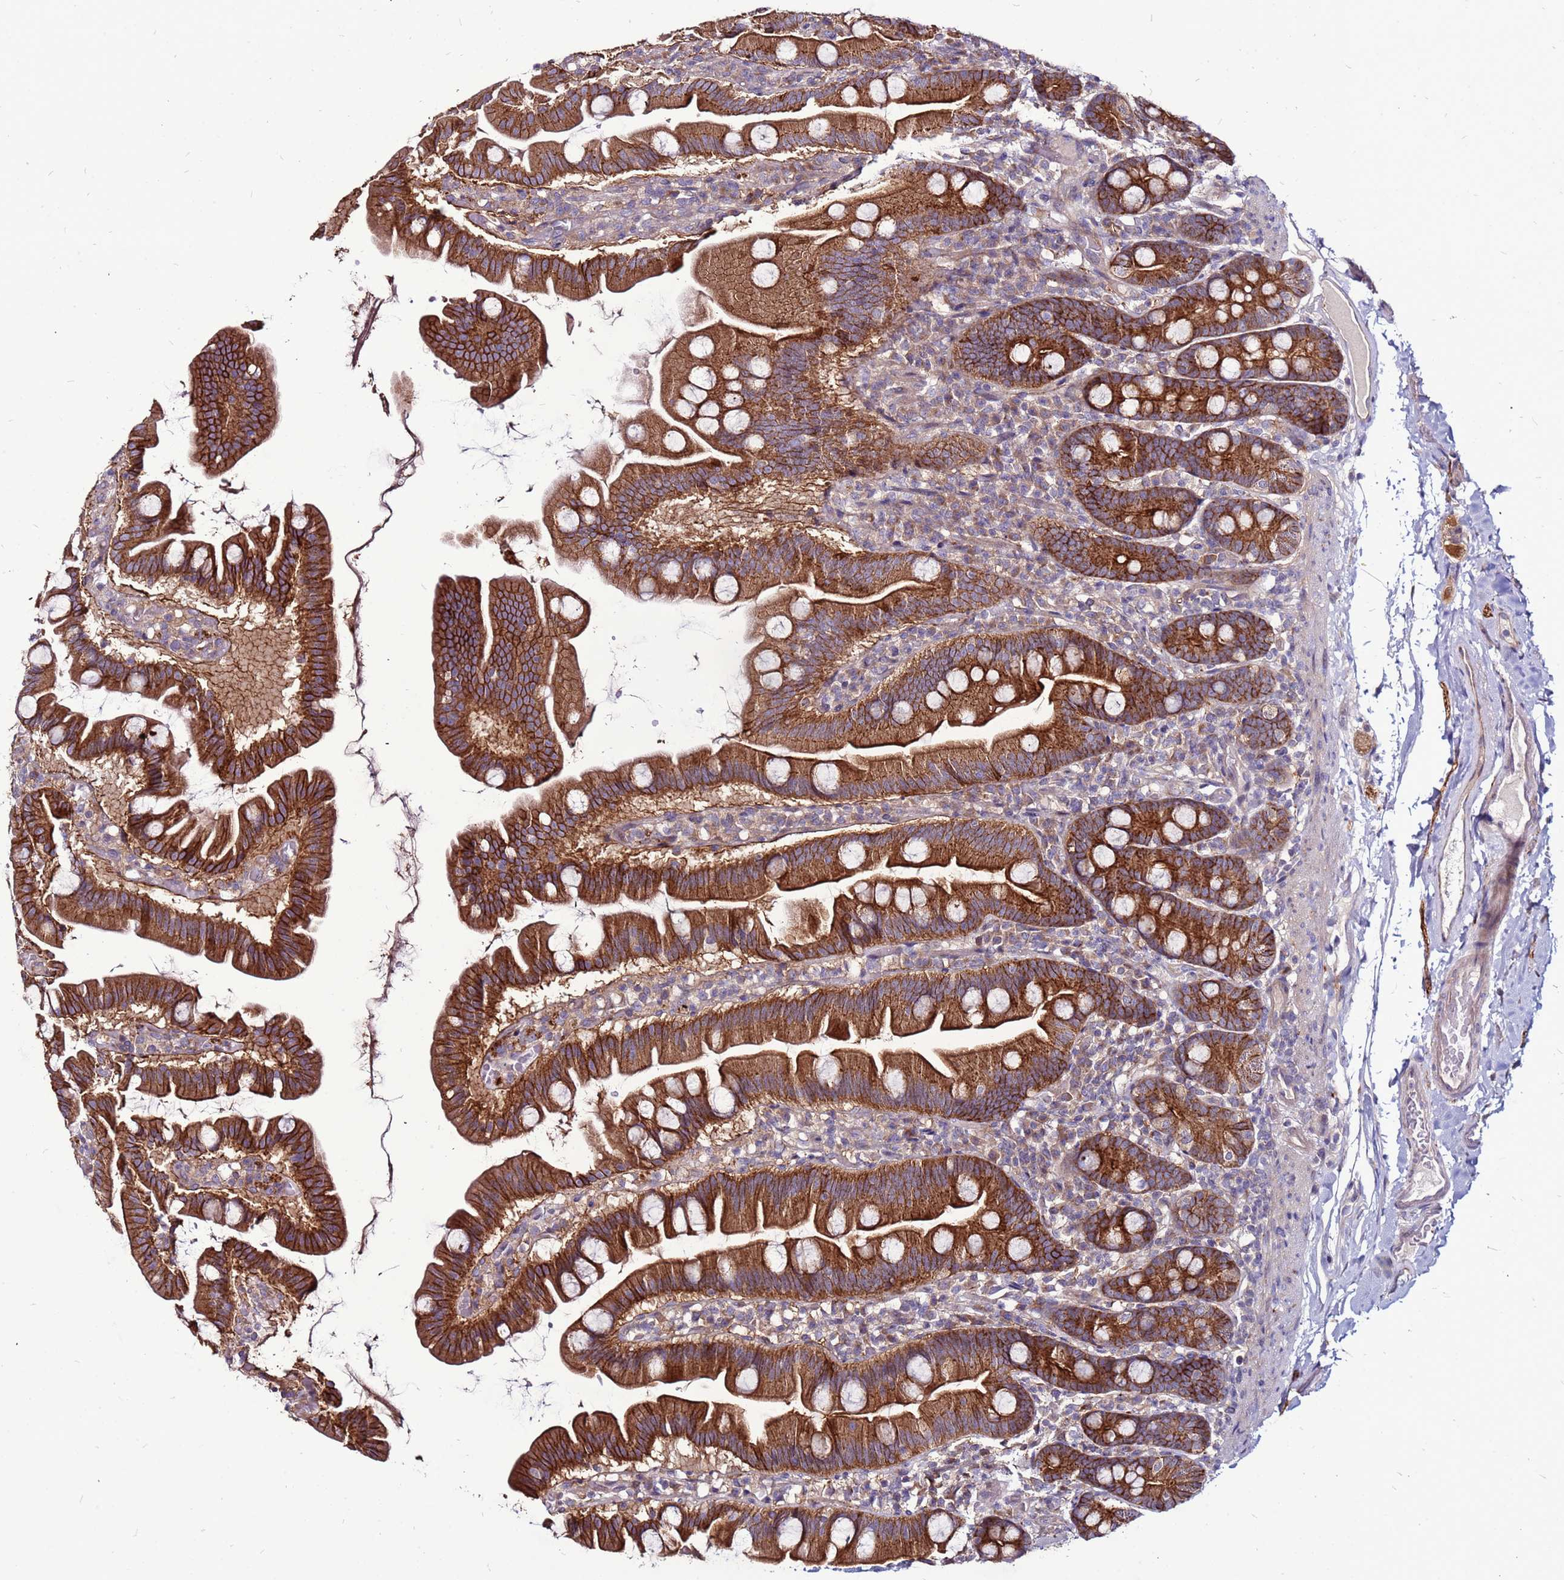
{"staining": {"intensity": "strong", "quantity": ">75%", "location": "cytoplasmic/membranous"}, "tissue": "small intestine", "cell_type": "Glandular cells", "image_type": "normal", "snomed": [{"axis": "morphology", "description": "Normal tissue, NOS"}, {"axis": "topography", "description": "Small intestine"}], "caption": "Protein positivity by immunohistochemistry demonstrates strong cytoplasmic/membranous positivity in about >75% of glandular cells in benign small intestine. The protein of interest is stained brown, and the nuclei are stained in blue (DAB (3,3'-diaminobenzidine) IHC with brightfield microscopy, high magnification).", "gene": "GPN3", "patient": {"sex": "female", "age": 68}}